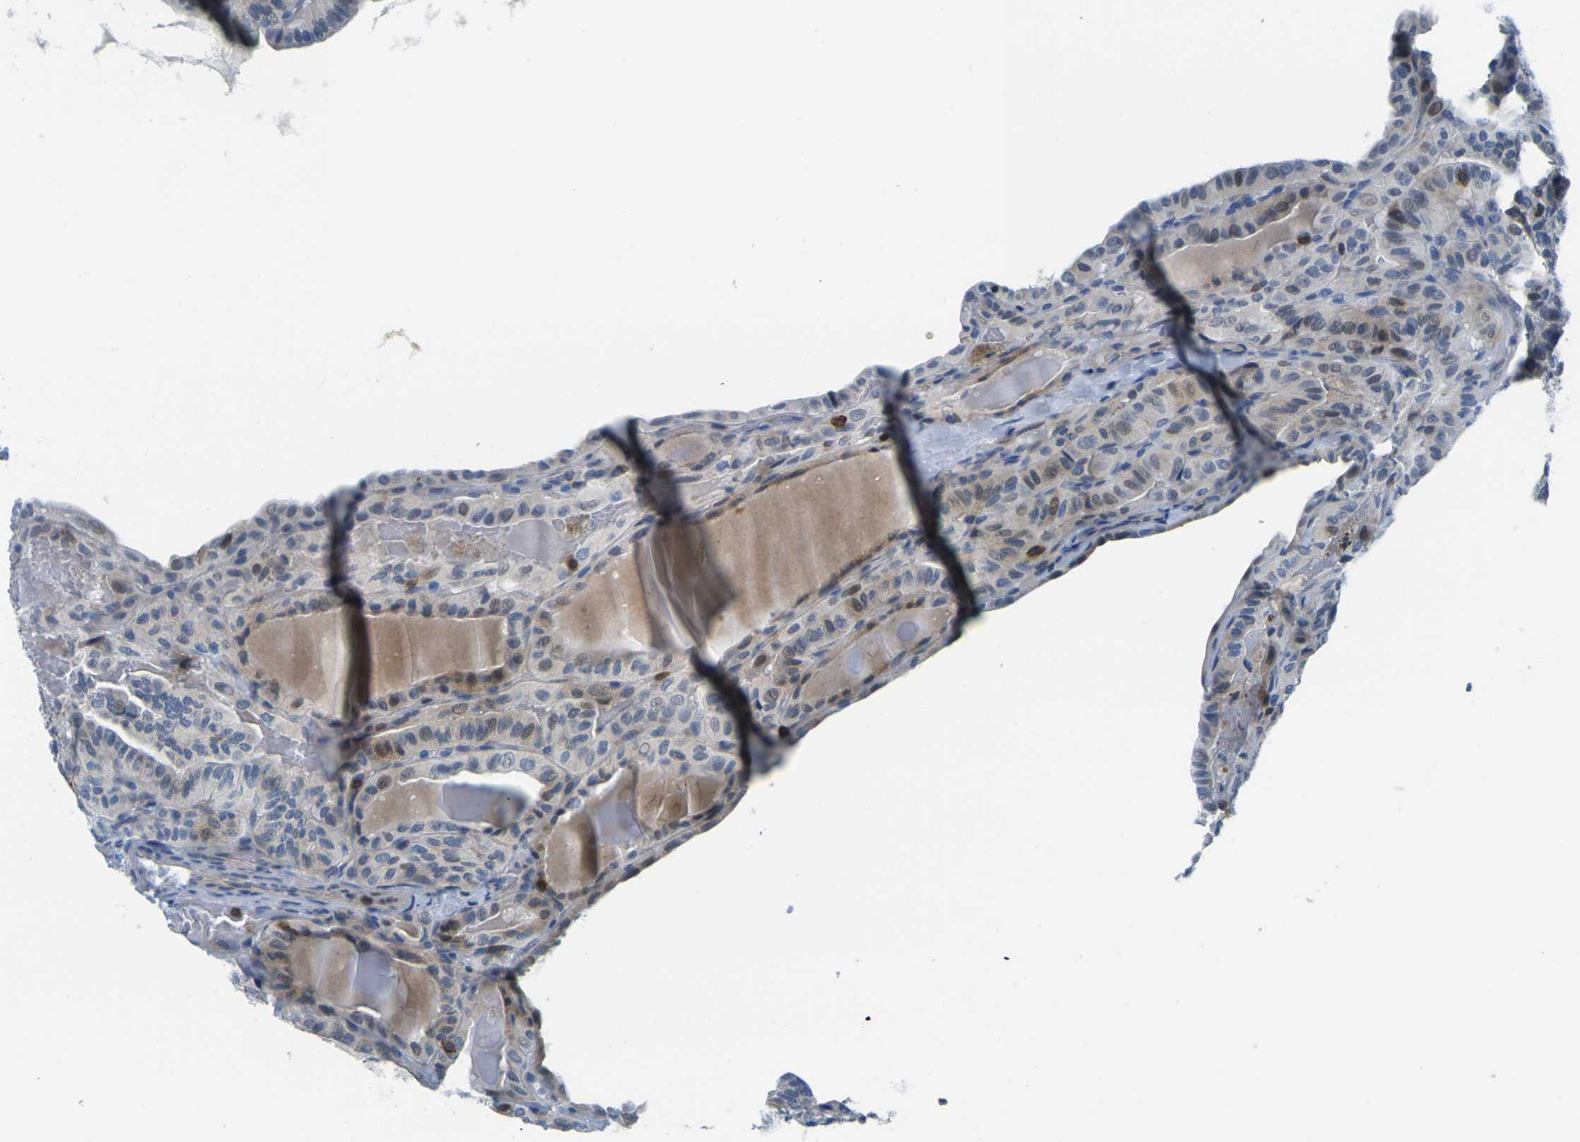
{"staining": {"intensity": "moderate", "quantity": "25%-75%", "location": "cytoplasmic/membranous,nuclear"}, "tissue": "thyroid cancer", "cell_type": "Tumor cells", "image_type": "cancer", "snomed": [{"axis": "morphology", "description": "Papillary adenocarcinoma, NOS"}, {"axis": "topography", "description": "Thyroid gland"}], "caption": "Approximately 25%-75% of tumor cells in thyroid cancer (papillary adenocarcinoma) exhibit moderate cytoplasmic/membranous and nuclear protein positivity as visualized by brown immunohistochemical staining.", "gene": "CD3D", "patient": {"sex": "male", "age": 77}}